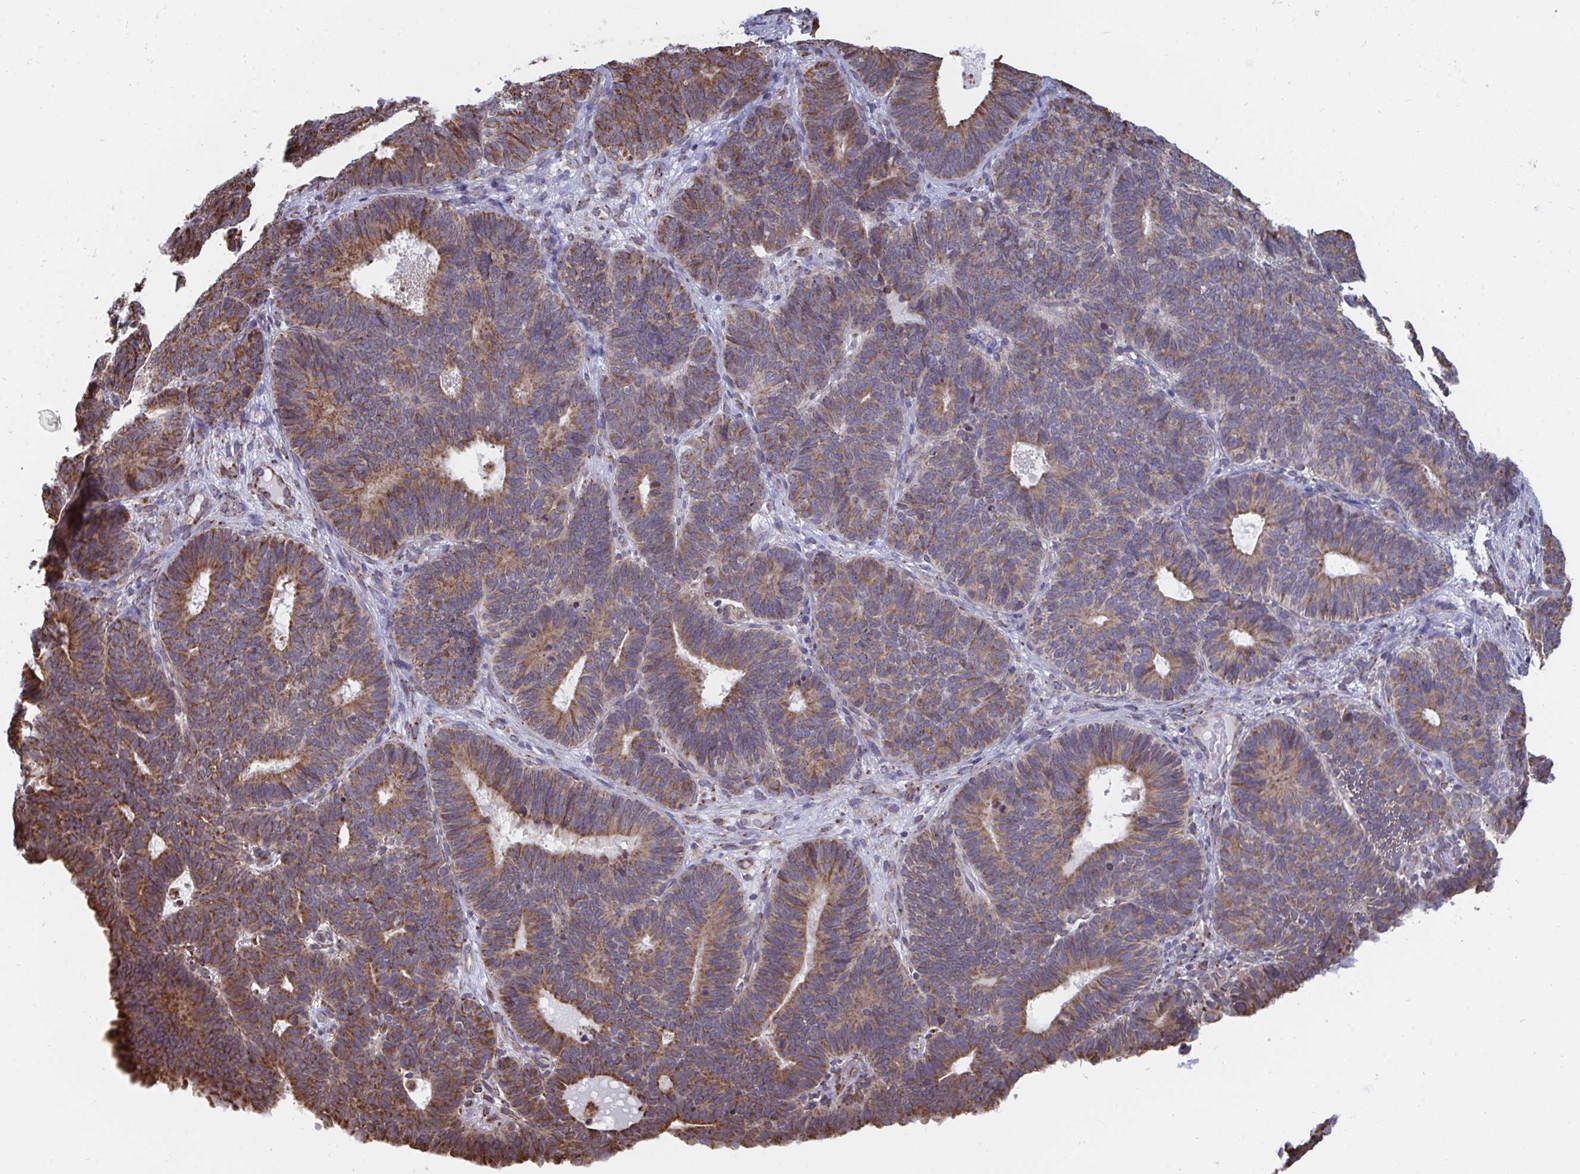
{"staining": {"intensity": "moderate", "quantity": ">75%", "location": "cytoplasmic/membranous"}, "tissue": "endometrial cancer", "cell_type": "Tumor cells", "image_type": "cancer", "snomed": [{"axis": "morphology", "description": "Adenocarcinoma, NOS"}, {"axis": "topography", "description": "Endometrium"}], "caption": "A micrograph of endometrial cancer stained for a protein reveals moderate cytoplasmic/membranous brown staining in tumor cells.", "gene": "ELAVL1", "patient": {"sex": "female", "age": 70}}